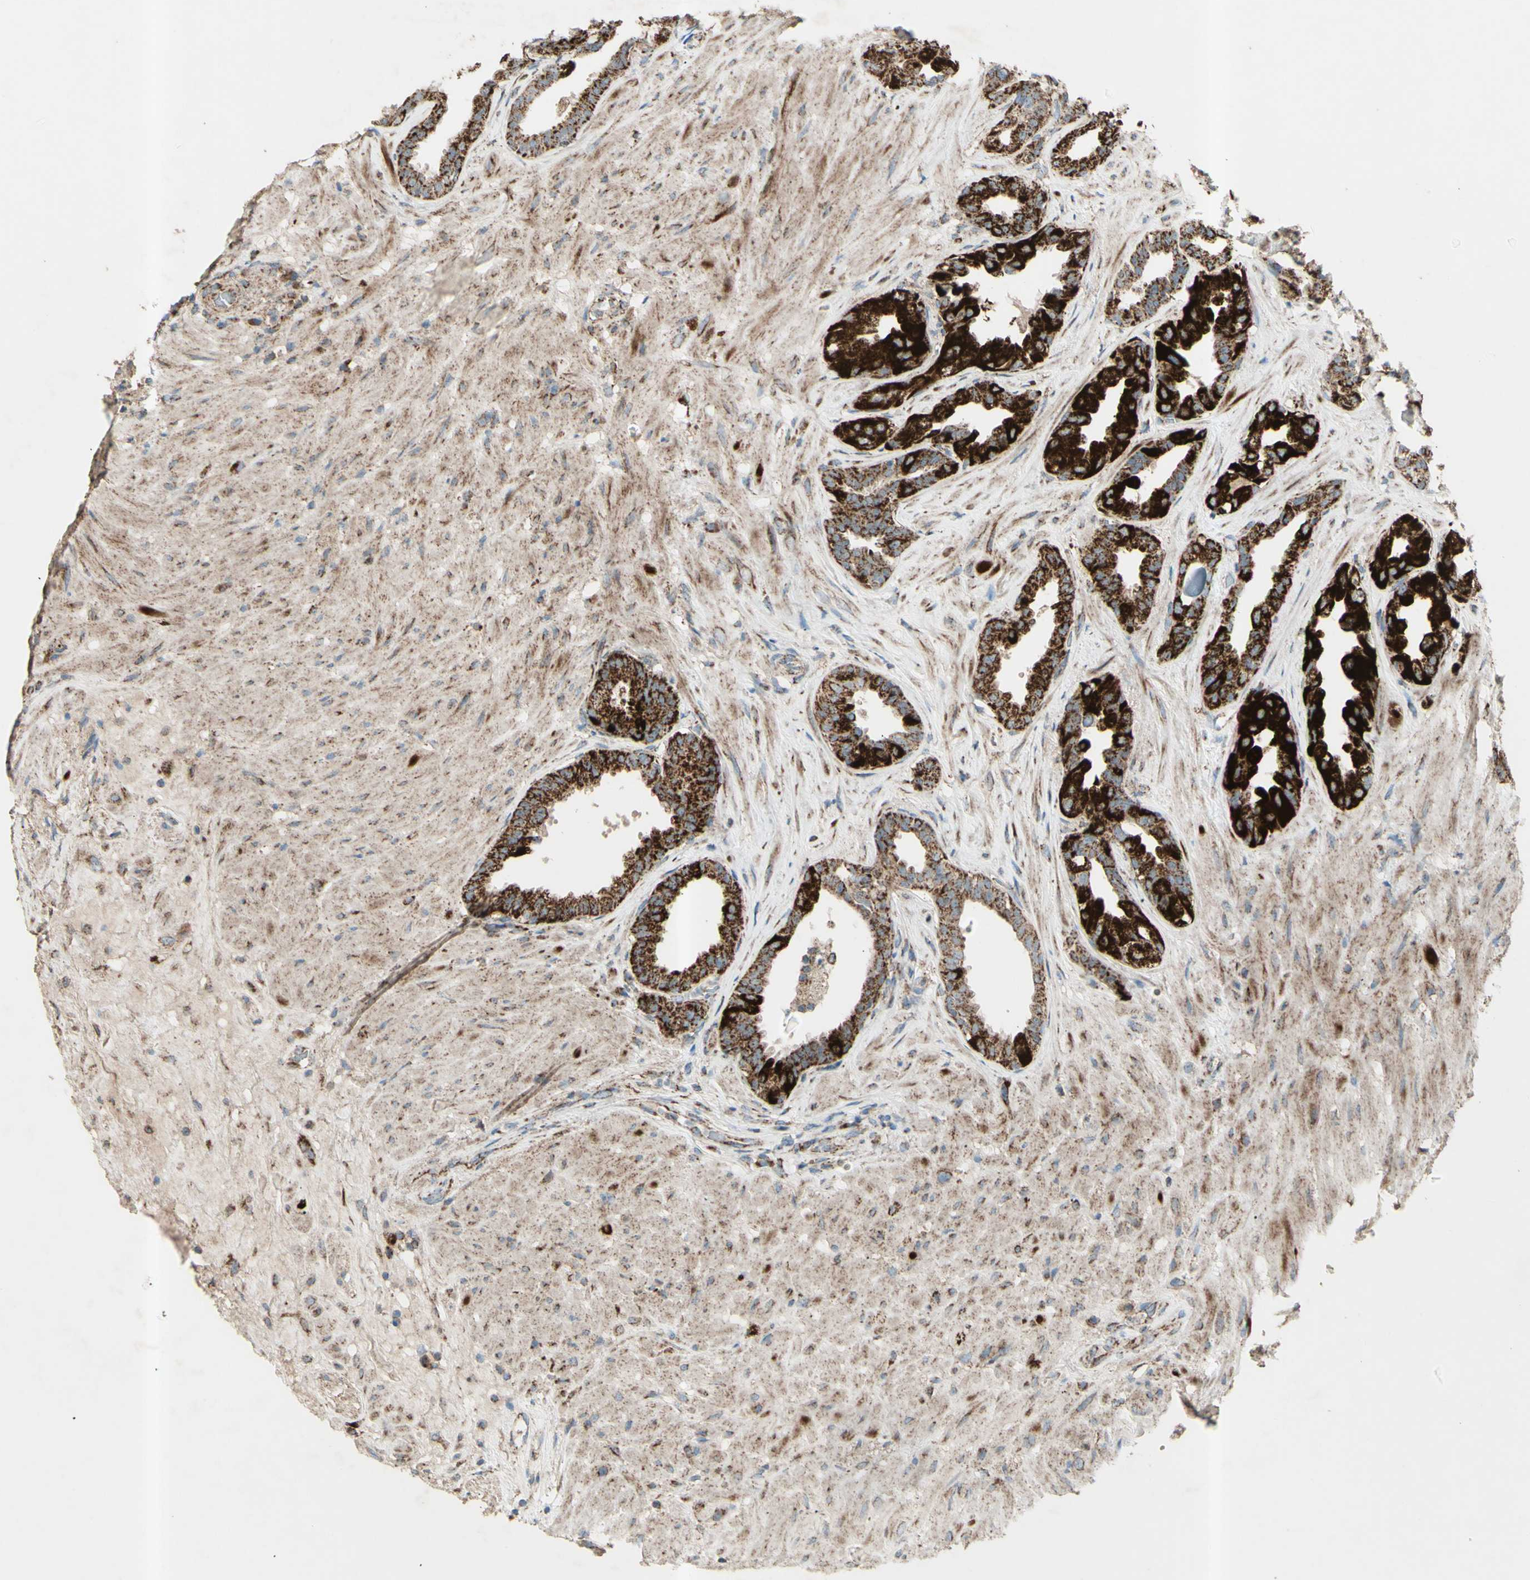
{"staining": {"intensity": "strong", "quantity": ">75%", "location": "cytoplasmic/membranous"}, "tissue": "seminal vesicle", "cell_type": "Glandular cells", "image_type": "normal", "snomed": [{"axis": "morphology", "description": "Normal tissue, NOS"}, {"axis": "topography", "description": "Seminal veicle"}], "caption": "Seminal vesicle stained with DAB immunohistochemistry shows high levels of strong cytoplasmic/membranous positivity in approximately >75% of glandular cells. Using DAB (3,3'-diaminobenzidine) (brown) and hematoxylin (blue) stains, captured at high magnification using brightfield microscopy.", "gene": "RHOT1", "patient": {"sex": "male", "age": 61}}